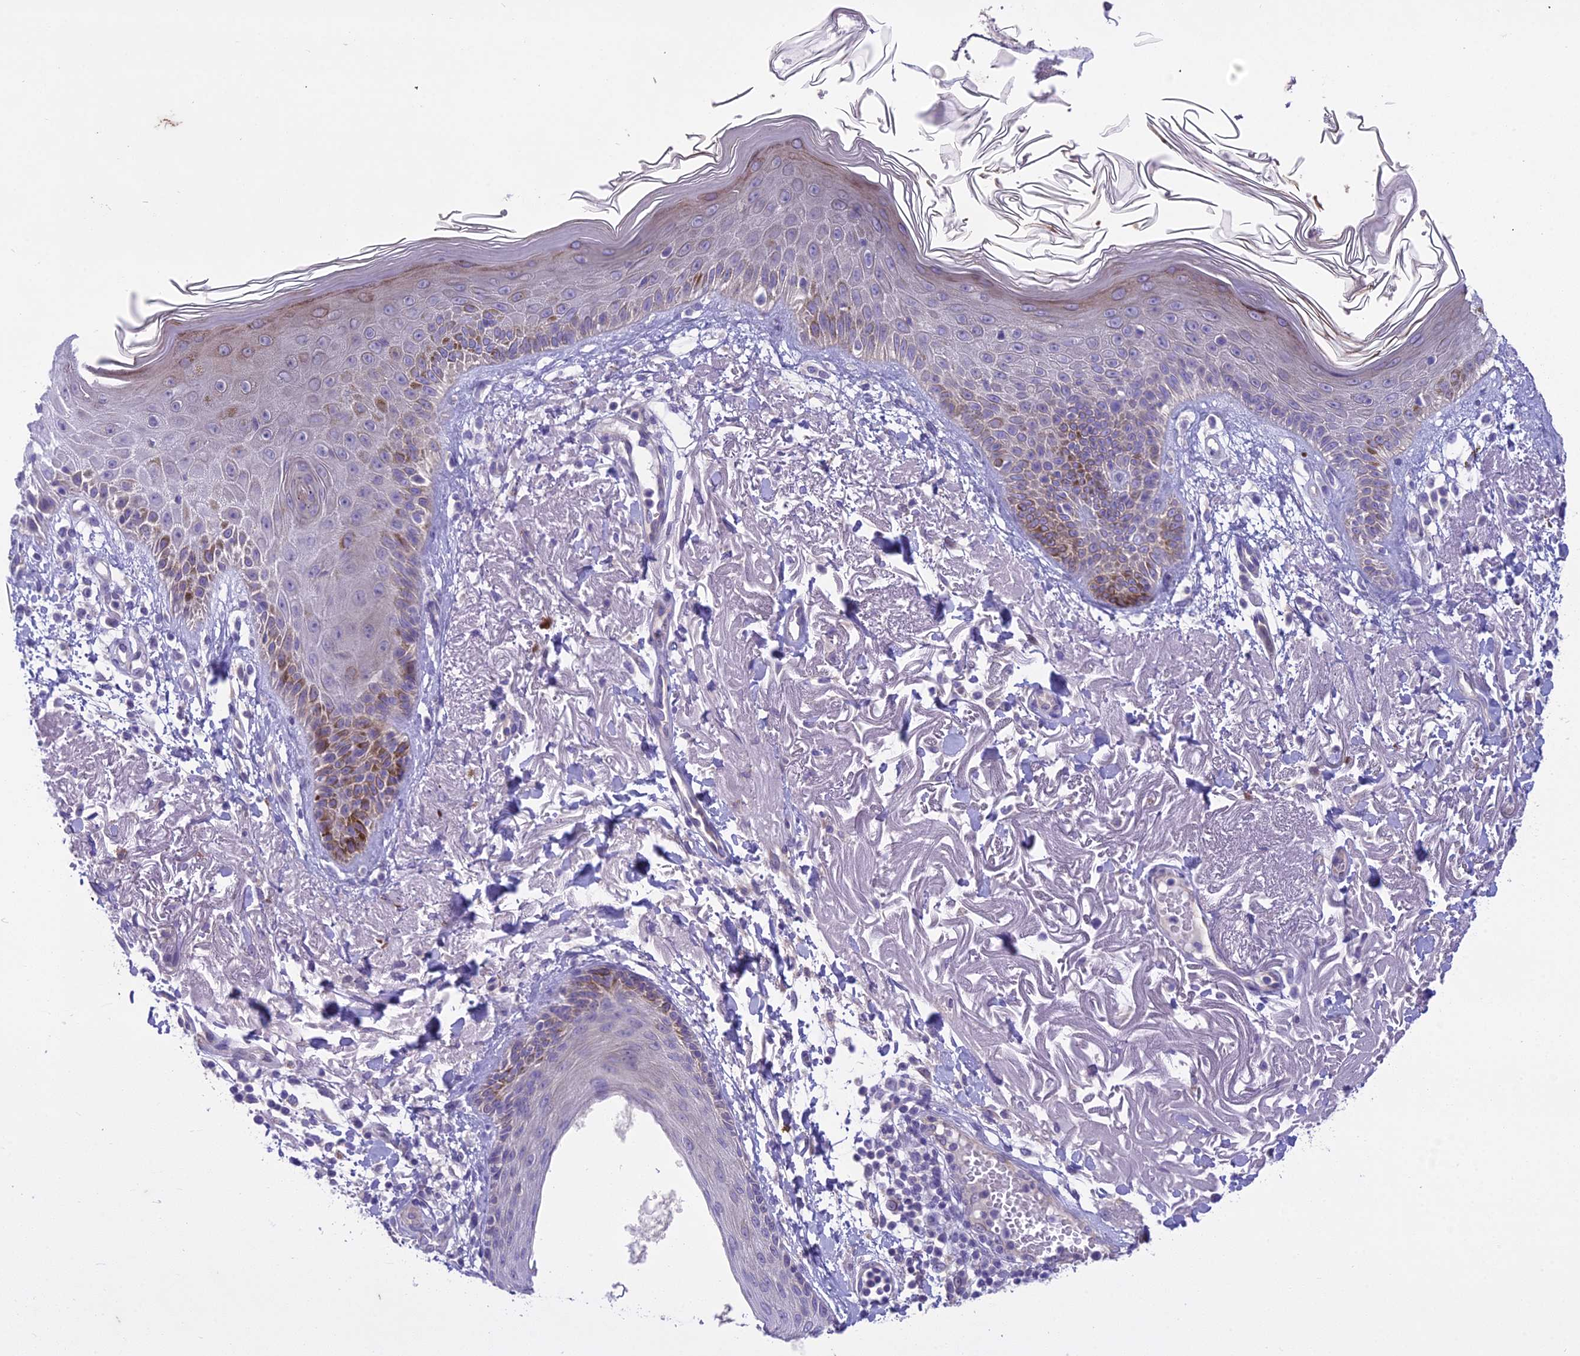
{"staining": {"intensity": "negative", "quantity": "none", "location": "none"}, "tissue": "skin cancer", "cell_type": "Tumor cells", "image_type": "cancer", "snomed": [{"axis": "morphology", "description": "Normal tissue, NOS"}, {"axis": "morphology", "description": "Squamous cell carcinoma, NOS"}, {"axis": "topography", "description": "Skin"}], "caption": "This is a image of immunohistochemistry staining of squamous cell carcinoma (skin), which shows no staining in tumor cells.", "gene": "SCRT1", "patient": {"sex": "male", "age": 72}}